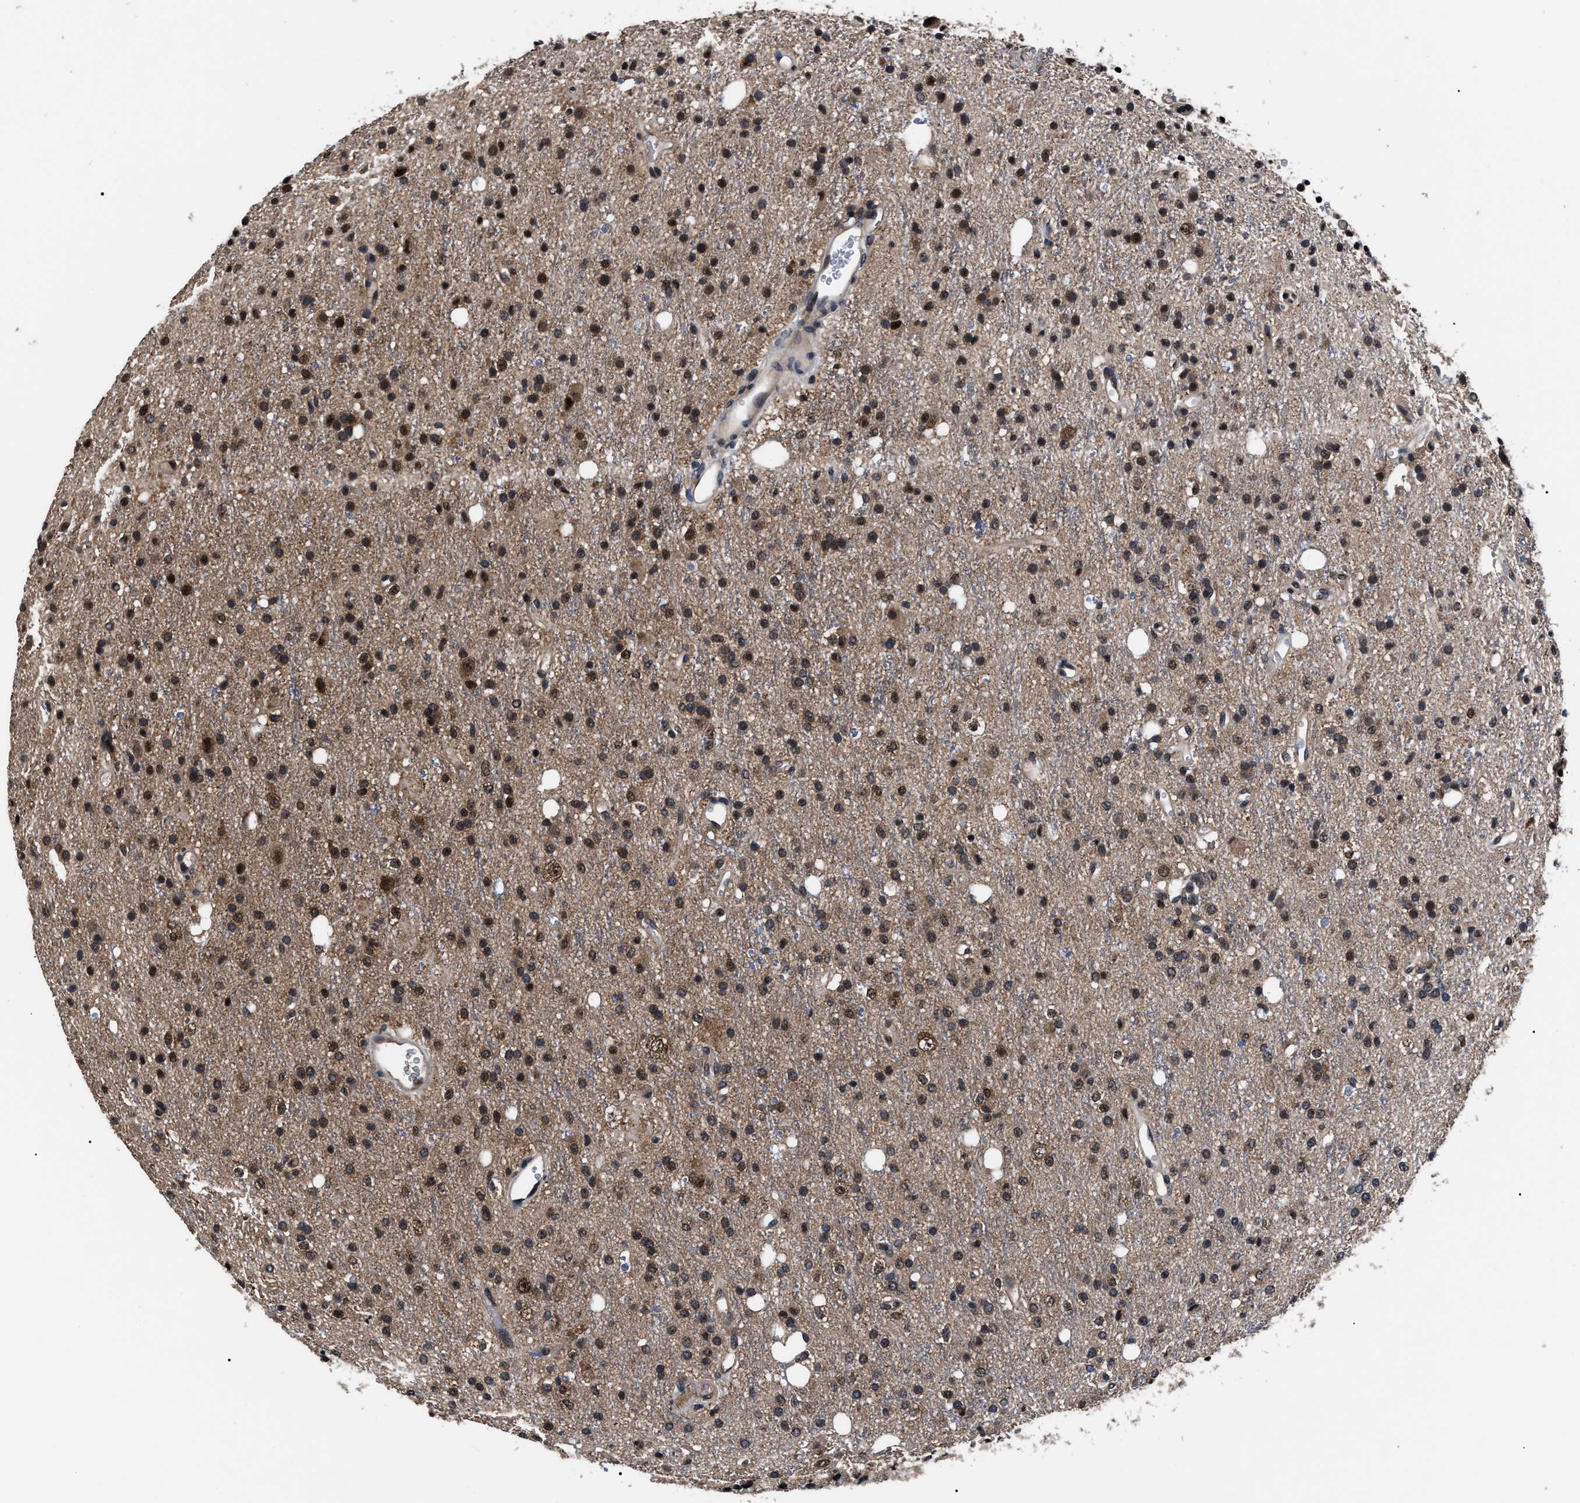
{"staining": {"intensity": "moderate", "quantity": ">75%", "location": "cytoplasmic/membranous,nuclear"}, "tissue": "glioma", "cell_type": "Tumor cells", "image_type": "cancer", "snomed": [{"axis": "morphology", "description": "Glioma, malignant, High grade"}, {"axis": "topography", "description": "Brain"}], "caption": "A medium amount of moderate cytoplasmic/membranous and nuclear staining is appreciated in about >75% of tumor cells in high-grade glioma (malignant) tissue.", "gene": "CSNK2A1", "patient": {"sex": "male", "age": 47}}